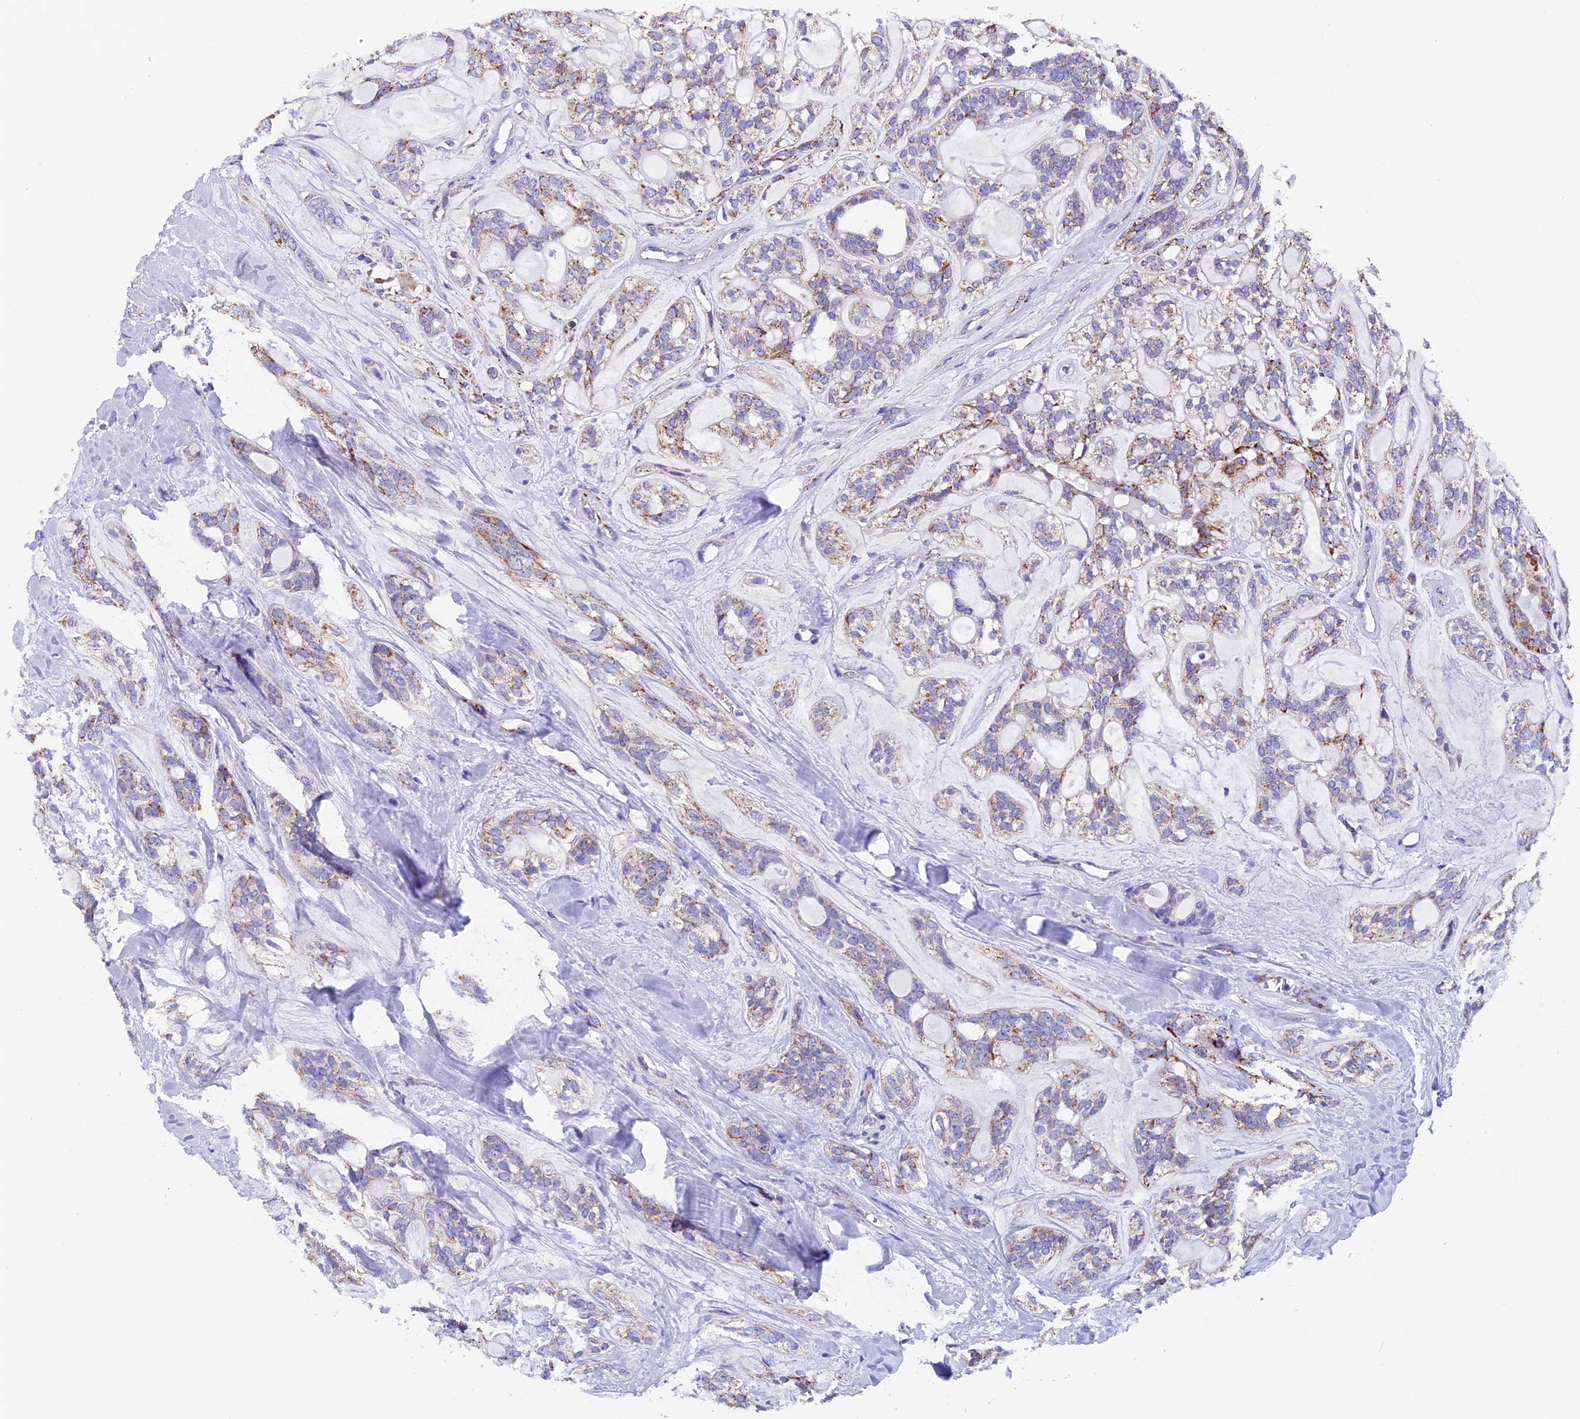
{"staining": {"intensity": "strong", "quantity": "<25%", "location": "cytoplasmic/membranous"}, "tissue": "head and neck cancer", "cell_type": "Tumor cells", "image_type": "cancer", "snomed": [{"axis": "morphology", "description": "Adenocarcinoma, NOS"}, {"axis": "topography", "description": "Head-Neck"}], "caption": "Protein expression analysis of human head and neck cancer reveals strong cytoplasmic/membranous expression in about <25% of tumor cells.", "gene": "SLC8B1", "patient": {"sex": "male", "age": 66}}